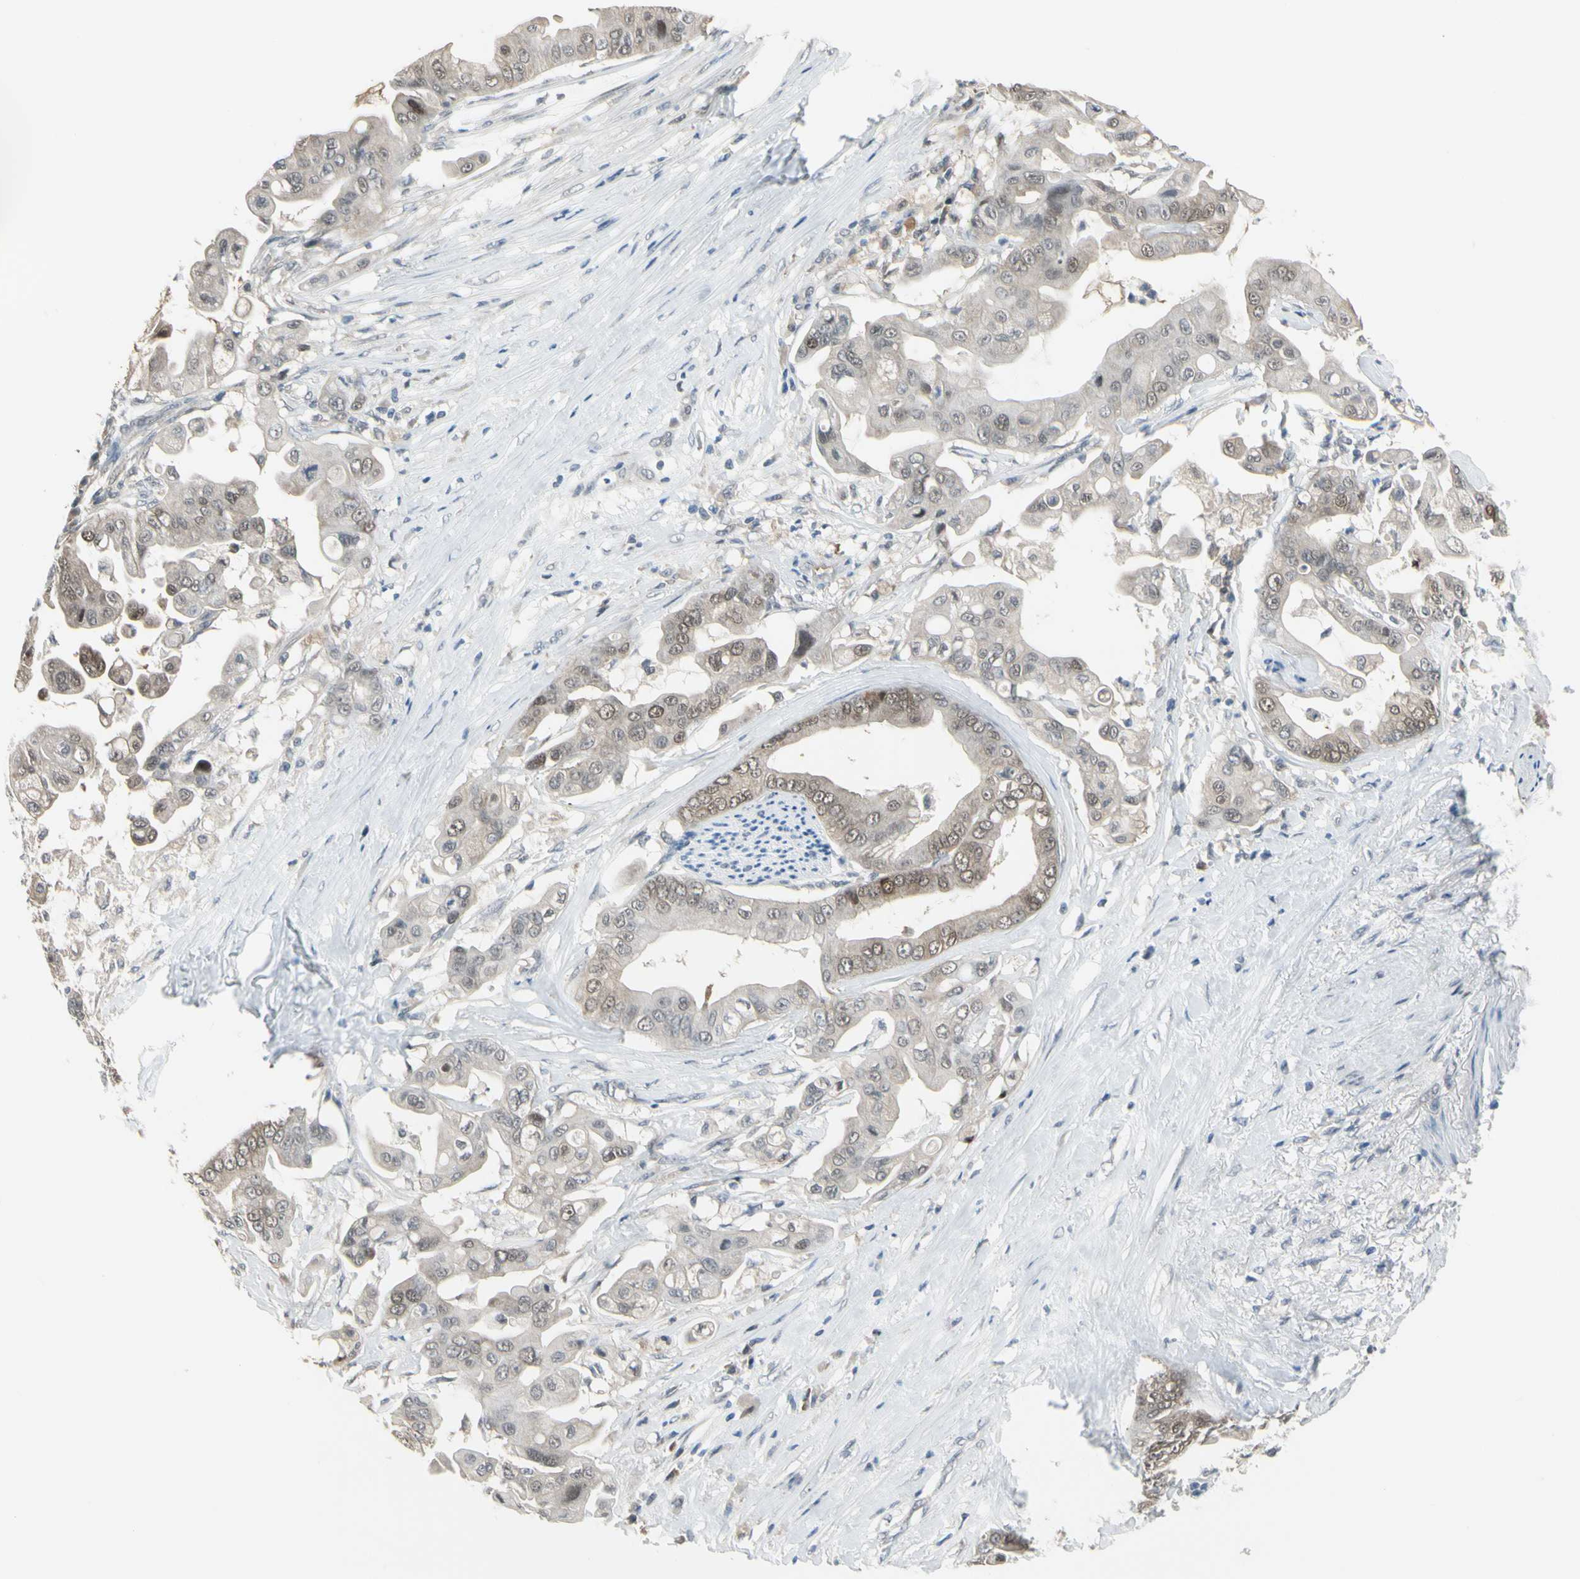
{"staining": {"intensity": "weak", "quantity": "25%-75%", "location": "cytoplasmic/membranous,nuclear"}, "tissue": "pancreatic cancer", "cell_type": "Tumor cells", "image_type": "cancer", "snomed": [{"axis": "morphology", "description": "Adenocarcinoma, NOS"}, {"axis": "topography", "description": "Pancreas"}], "caption": "This micrograph reveals adenocarcinoma (pancreatic) stained with IHC to label a protein in brown. The cytoplasmic/membranous and nuclear of tumor cells show weak positivity for the protein. Nuclei are counter-stained blue.", "gene": "HSPA4", "patient": {"sex": "female", "age": 75}}